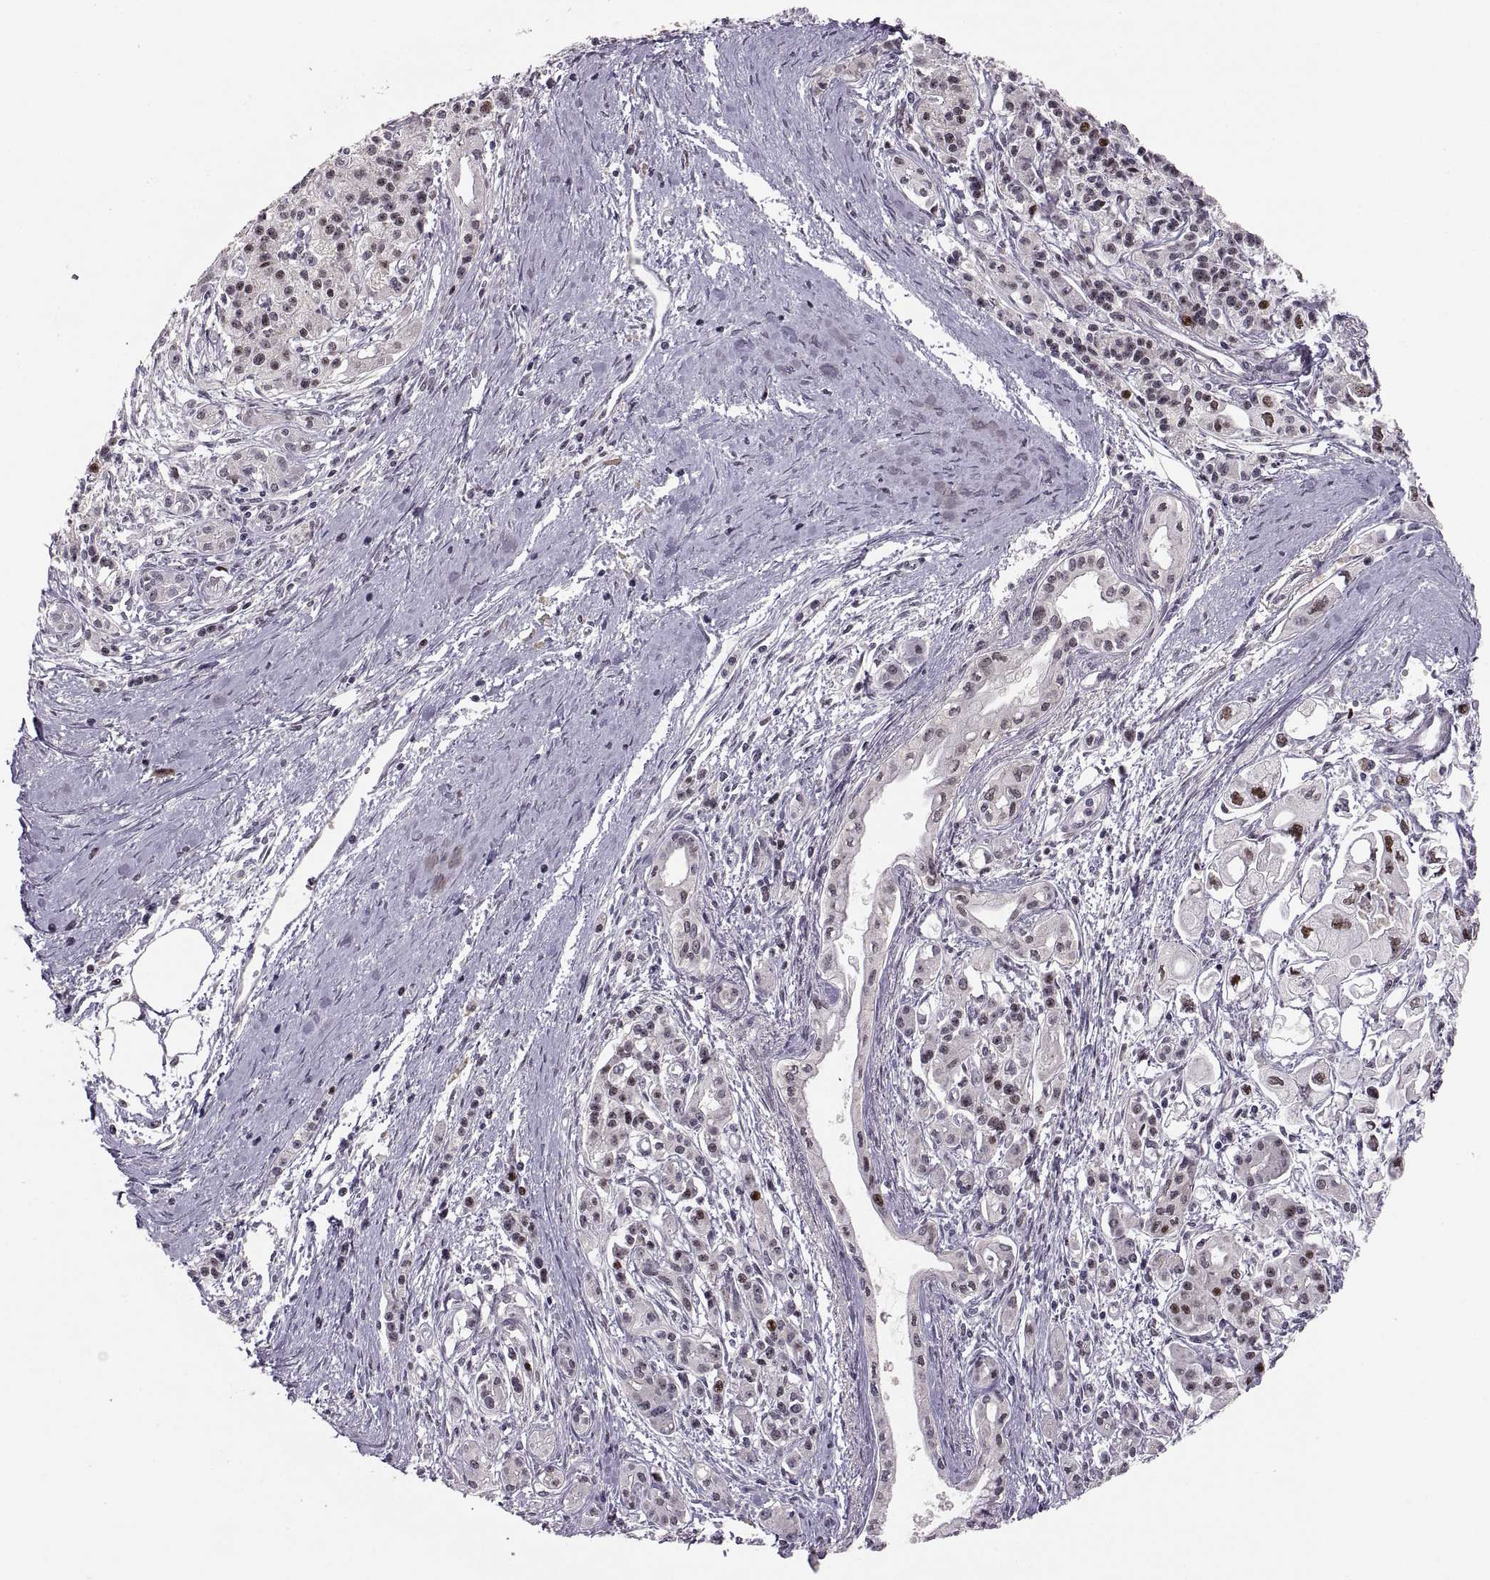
{"staining": {"intensity": "strong", "quantity": "<25%", "location": "nuclear"}, "tissue": "pancreatic cancer", "cell_type": "Tumor cells", "image_type": "cancer", "snomed": [{"axis": "morphology", "description": "Adenocarcinoma, NOS"}, {"axis": "topography", "description": "Pancreas"}], "caption": "Protein expression analysis of pancreatic adenocarcinoma demonstrates strong nuclear positivity in about <25% of tumor cells. (DAB IHC with brightfield microscopy, high magnification).", "gene": "SNAI1", "patient": {"sex": "male", "age": 70}}